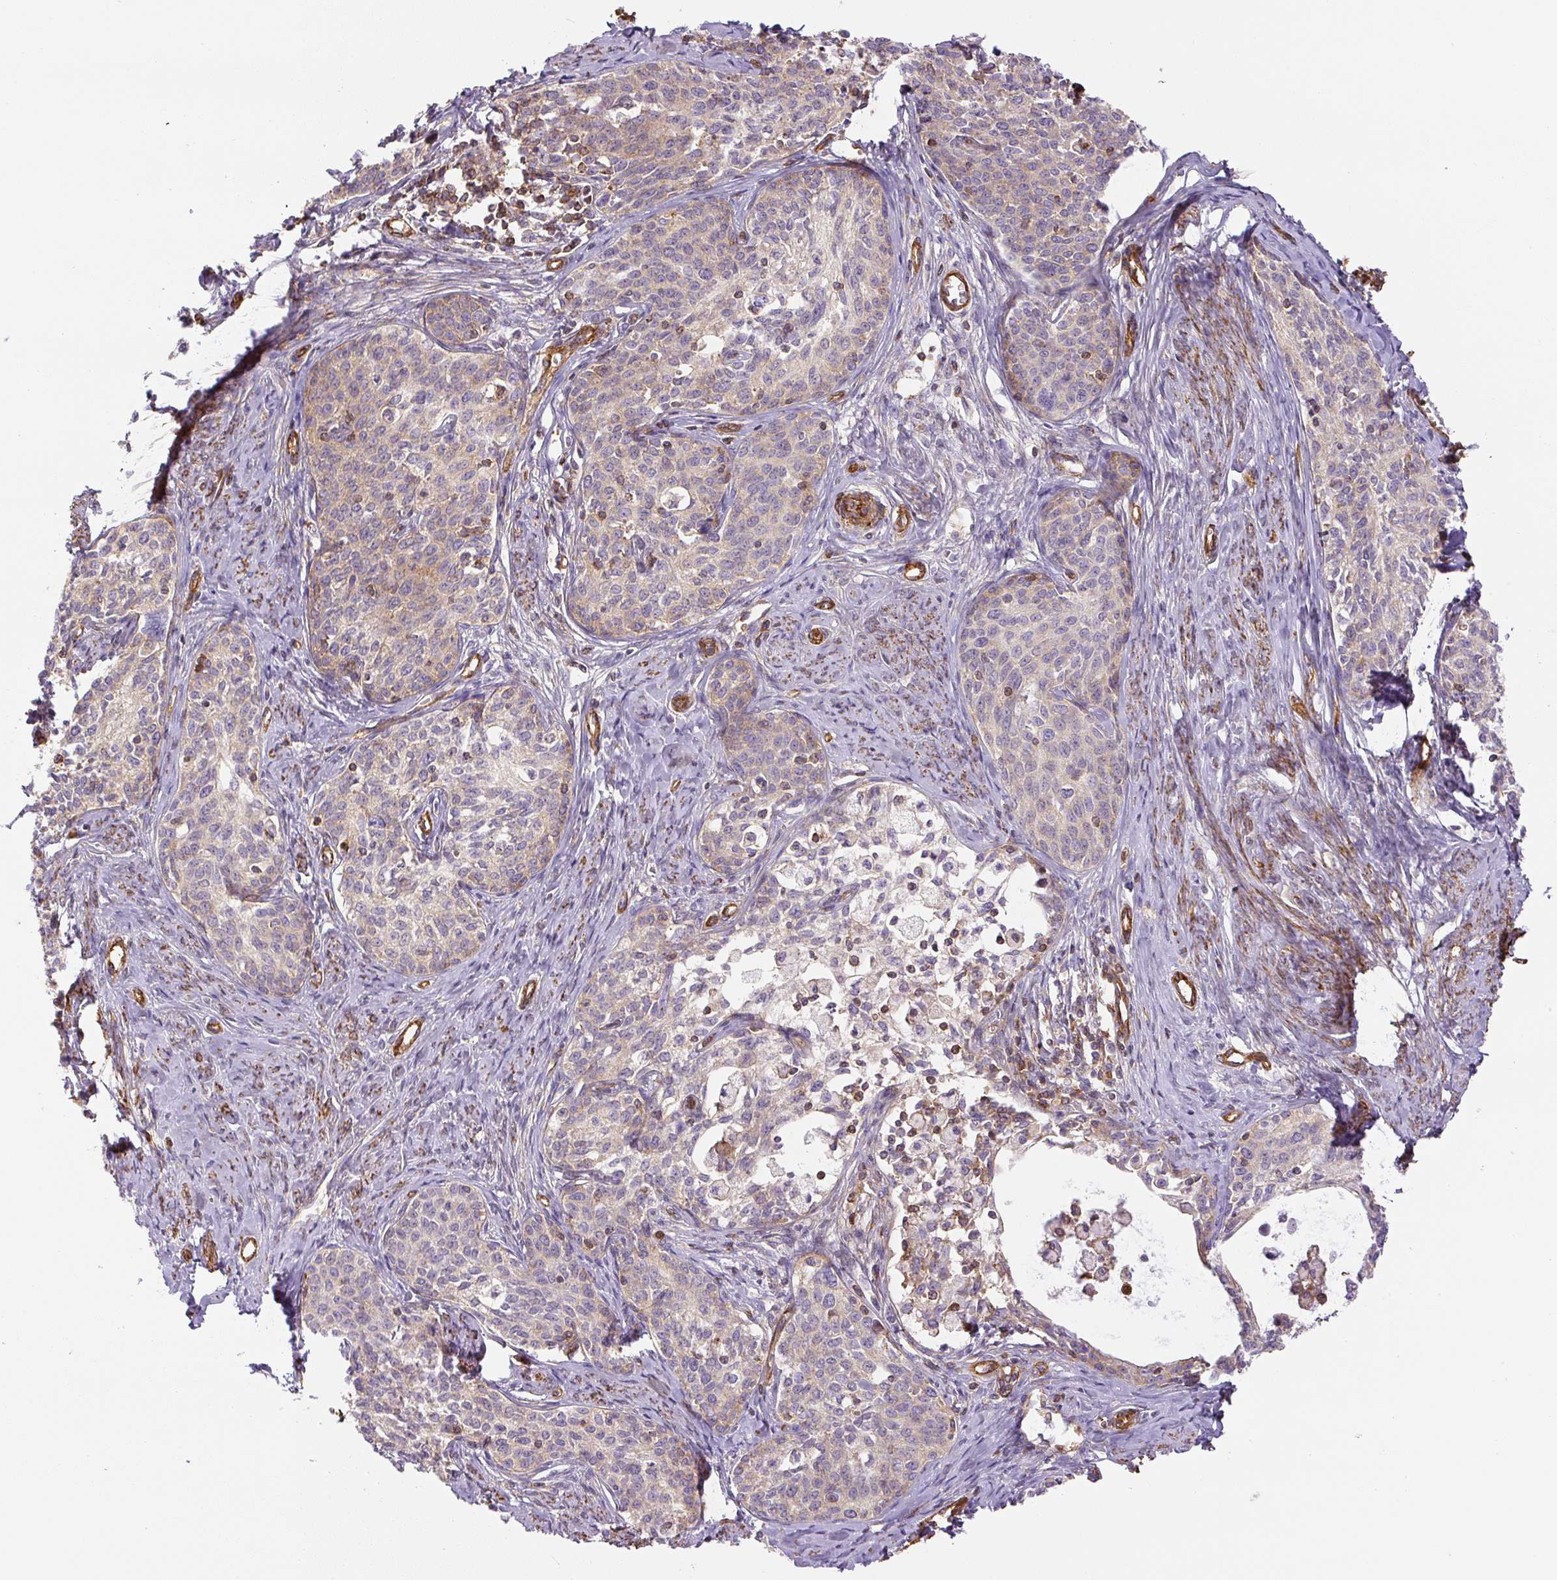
{"staining": {"intensity": "weak", "quantity": "25%-75%", "location": "cytoplasmic/membranous"}, "tissue": "cervical cancer", "cell_type": "Tumor cells", "image_type": "cancer", "snomed": [{"axis": "morphology", "description": "Squamous cell carcinoma, NOS"}, {"axis": "morphology", "description": "Adenocarcinoma, NOS"}, {"axis": "topography", "description": "Cervix"}], "caption": "IHC micrograph of neoplastic tissue: cervical cancer stained using immunohistochemistry (IHC) shows low levels of weak protein expression localized specifically in the cytoplasmic/membranous of tumor cells, appearing as a cytoplasmic/membranous brown color.", "gene": "MYL12A", "patient": {"sex": "female", "age": 52}}